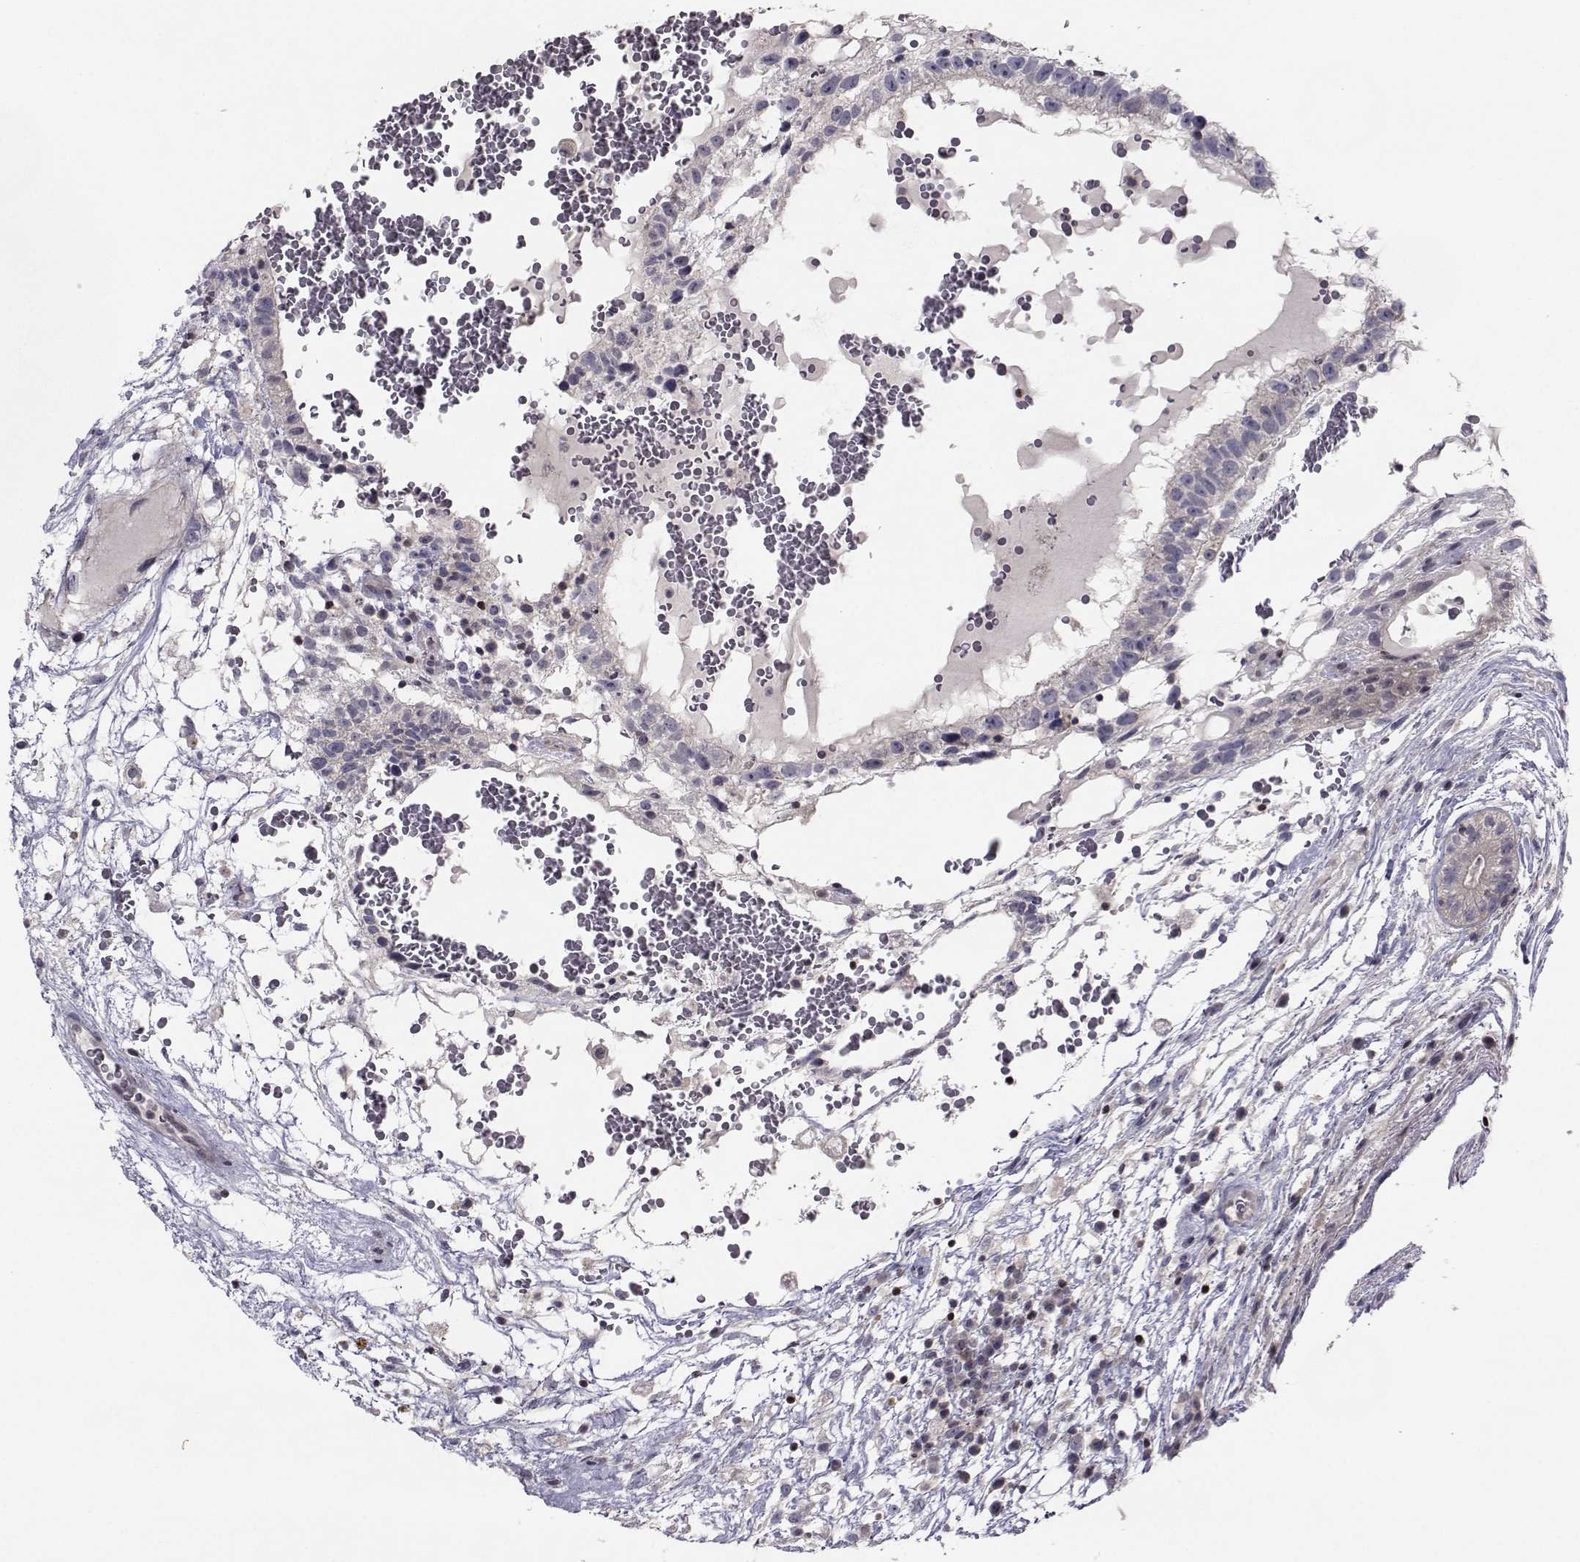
{"staining": {"intensity": "negative", "quantity": "none", "location": "none"}, "tissue": "testis cancer", "cell_type": "Tumor cells", "image_type": "cancer", "snomed": [{"axis": "morphology", "description": "Normal tissue, NOS"}, {"axis": "morphology", "description": "Carcinoma, Embryonal, NOS"}, {"axis": "topography", "description": "Testis"}], "caption": "There is no significant positivity in tumor cells of testis cancer (embryonal carcinoma). The staining was performed using DAB (3,3'-diaminobenzidine) to visualize the protein expression in brown, while the nuclei were stained in blue with hematoxylin (Magnification: 20x).", "gene": "PCP4L1", "patient": {"sex": "male", "age": 32}}